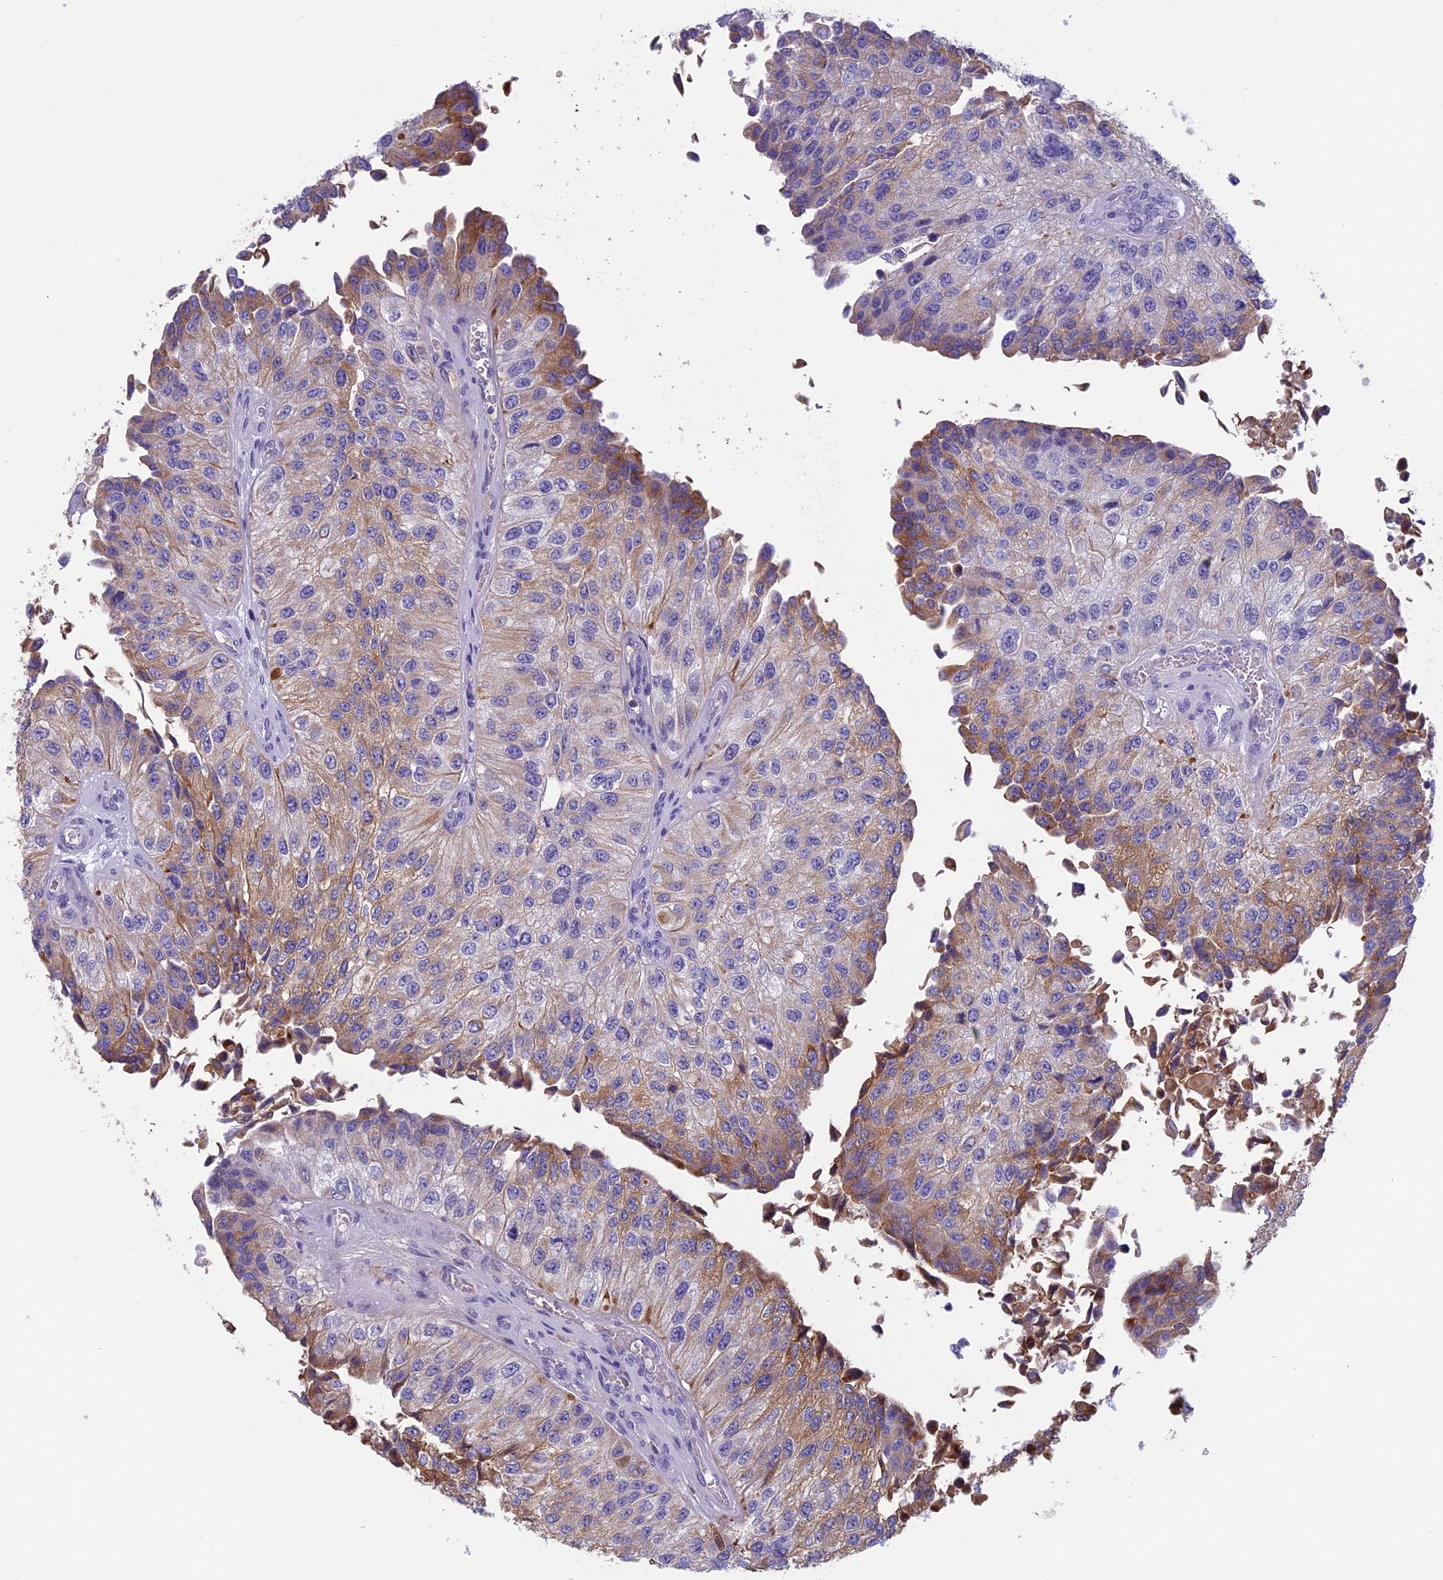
{"staining": {"intensity": "moderate", "quantity": "25%-75%", "location": "cytoplasmic/membranous"}, "tissue": "urothelial cancer", "cell_type": "Tumor cells", "image_type": "cancer", "snomed": [{"axis": "morphology", "description": "Urothelial carcinoma, High grade"}, {"axis": "topography", "description": "Kidney"}, {"axis": "topography", "description": "Urinary bladder"}], "caption": "Approximately 25%-75% of tumor cells in urothelial carcinoma (high-grade) reveal moderate cytoplasmic/membranous protein staining as visualized by brown immunohistochemical staining.", "gene": "ANGPTL2", "patient": {"sex": "male", "age": 77}}